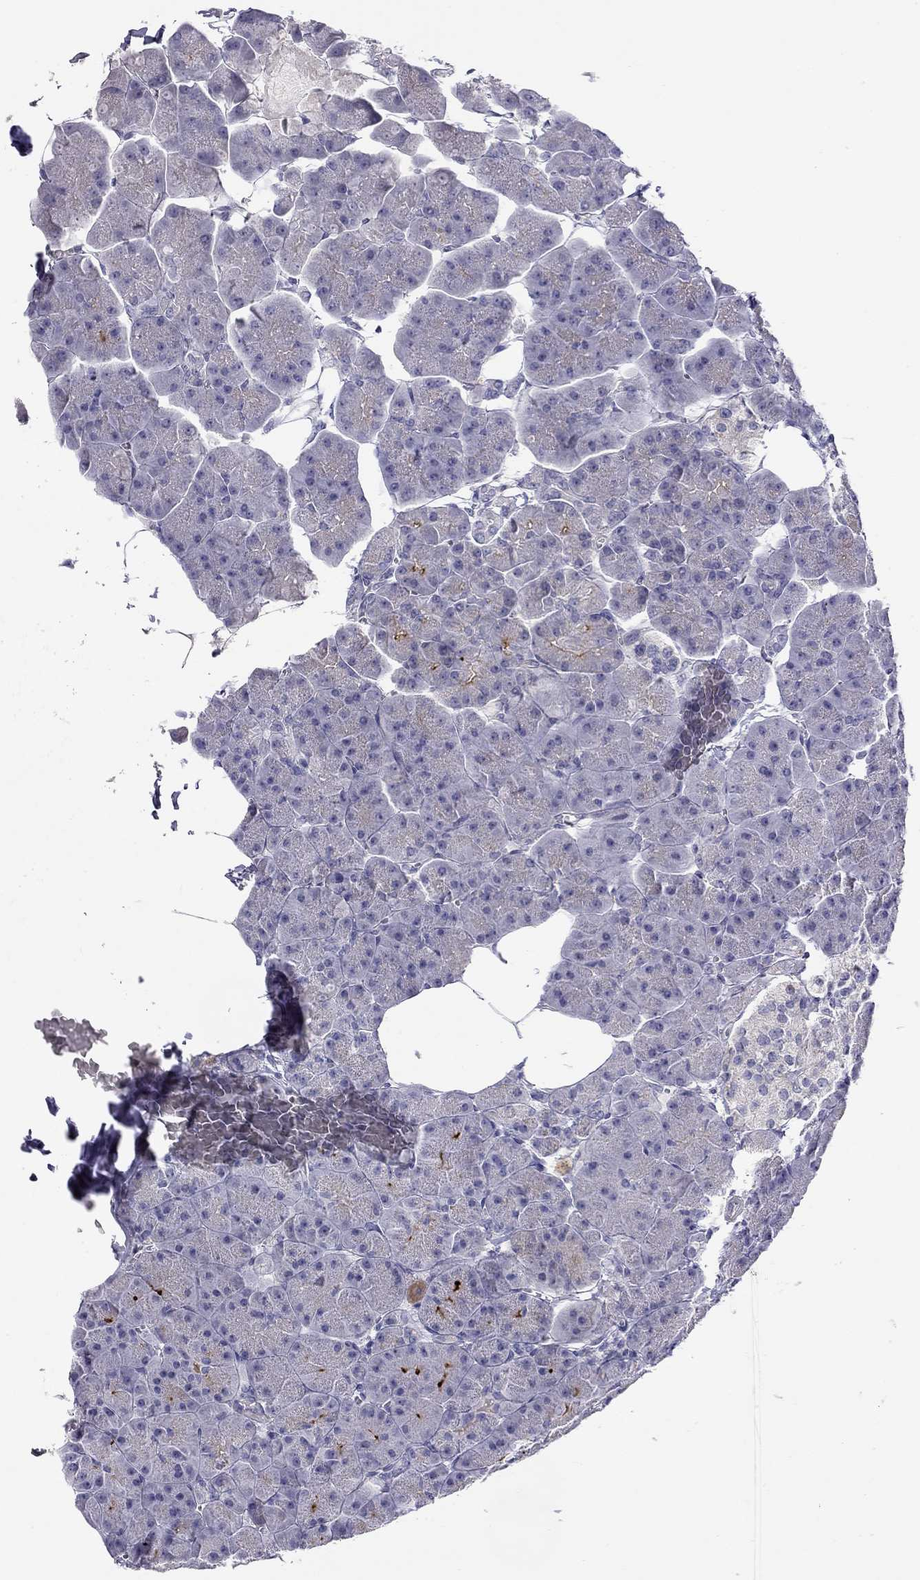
{"staining": {"intensity": "strong", "quantity": "<25%", "location": "cytoplasmic/membranous"}, "tissue": "pancreas", "cell_type": "Exocrine glandular cells", "image_type": "normal", "snomed": [{"axis": "morphology", "description": "Normal tissue, NOS"}, {"axis": "topography", "description": "Adipose tissue"}, {"axis": "topography", "description": "Pancreas"}, {"axis": "topography", "description": "Peripheral nerve tissue"}], "caption": "Pancreas stained with immunohistochemistry displays strong cytoplasmic/membranous positivity in about <25% of exocrine glandular cells.", "gene": "RTL1", "patient": {"sex": "female", "age": 58}}